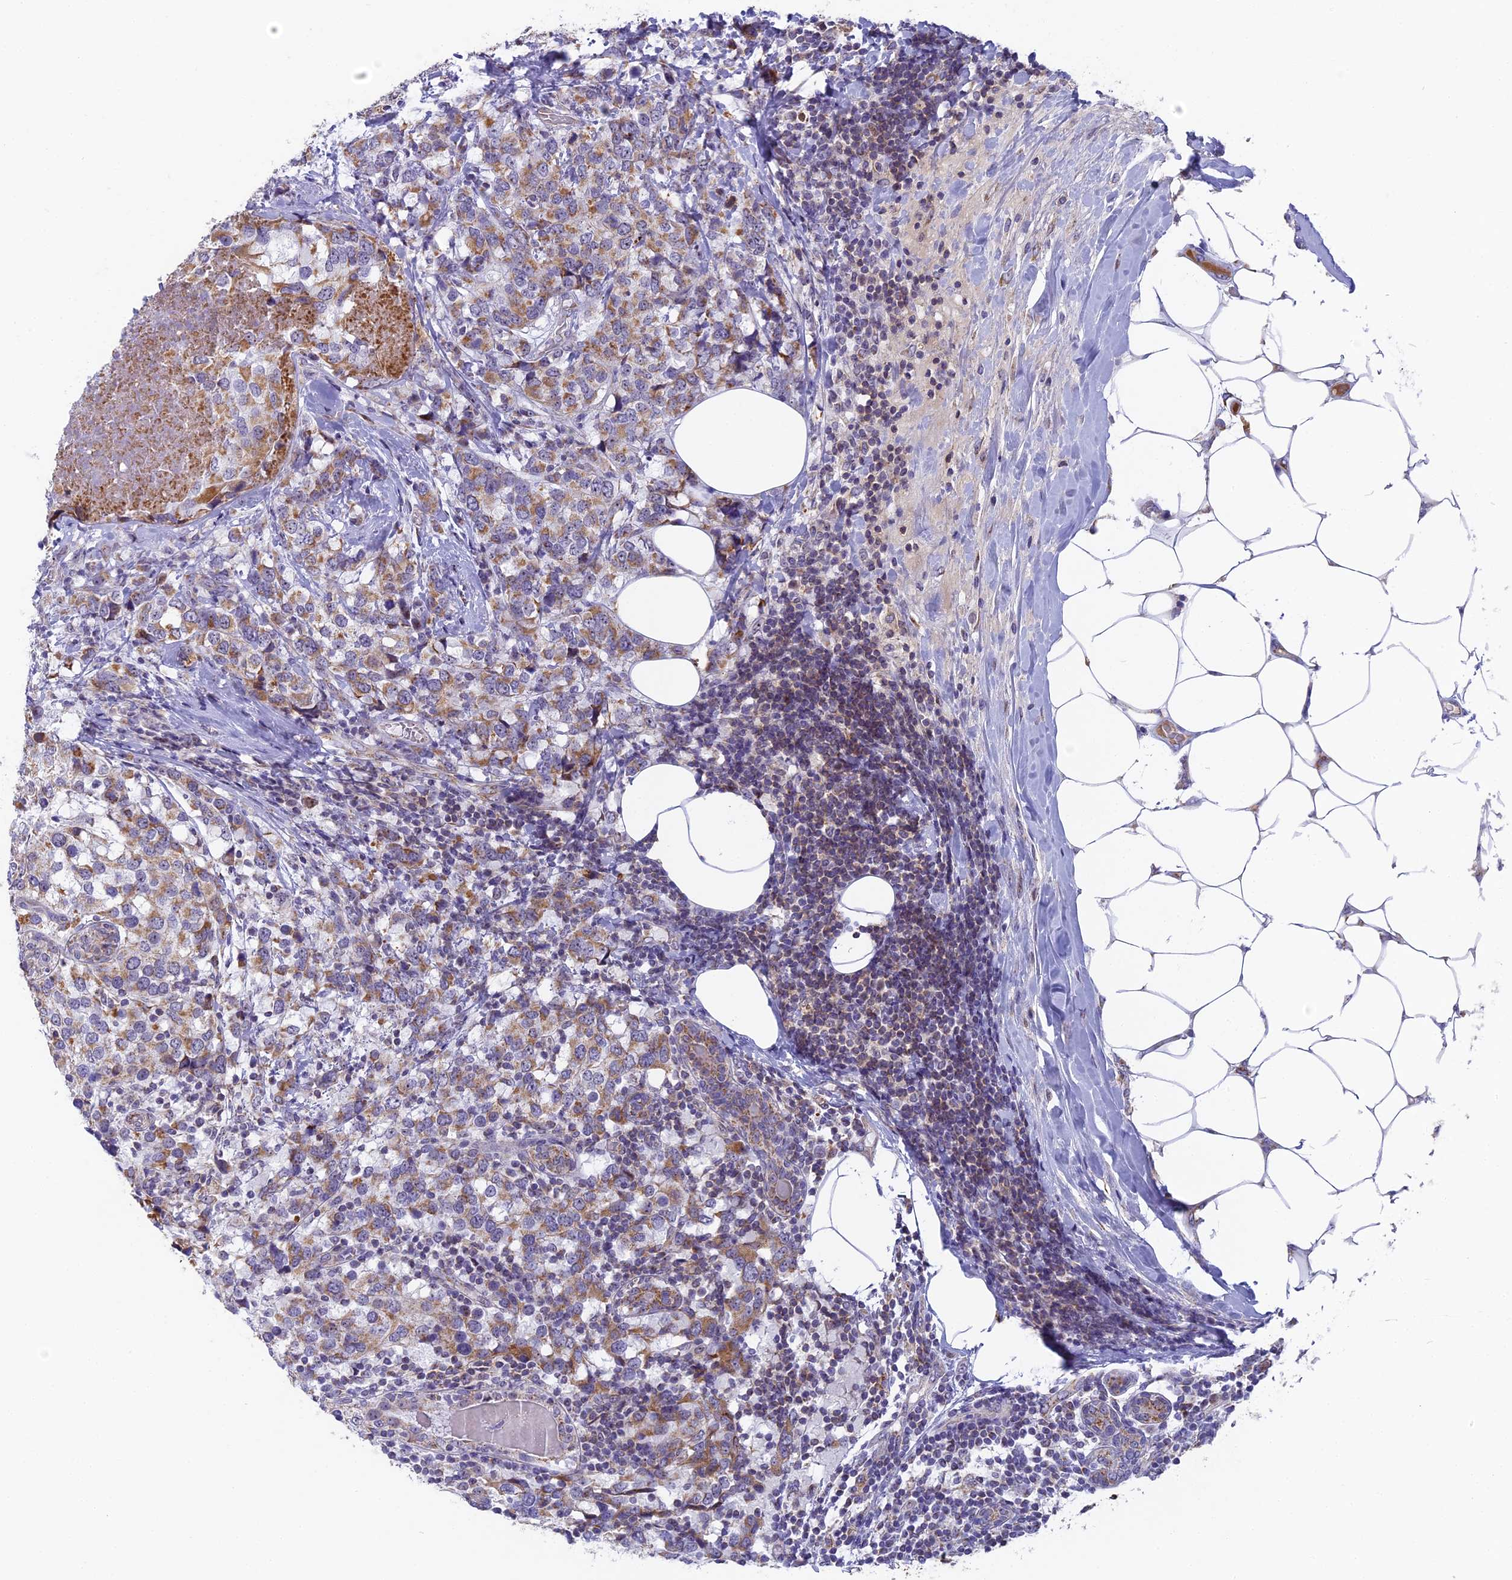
{"staining": {"intensity": "moderate", "quantity": ">75%", "location": "cytoplasmic/membranous"}, "tissue": "breast cancer", "cell_type": "Tumor cells", "image_type": "cancer", "snomed": [{"axis": "morphology", "description": "Lobular carcinoma"}, {"axis": "topography", "description": "Breast"}], "caption": "Immunohistochemical staining of human lobular carcinoma (breast) demonstrates moderate cytoplasmic/membranous protein expression in about >75% of tumor cells. (Brightfield microscopy of DAB IHC at high magnification).", "gene": "DTWD1", "patient": {"sex": "female", "age": 59}}